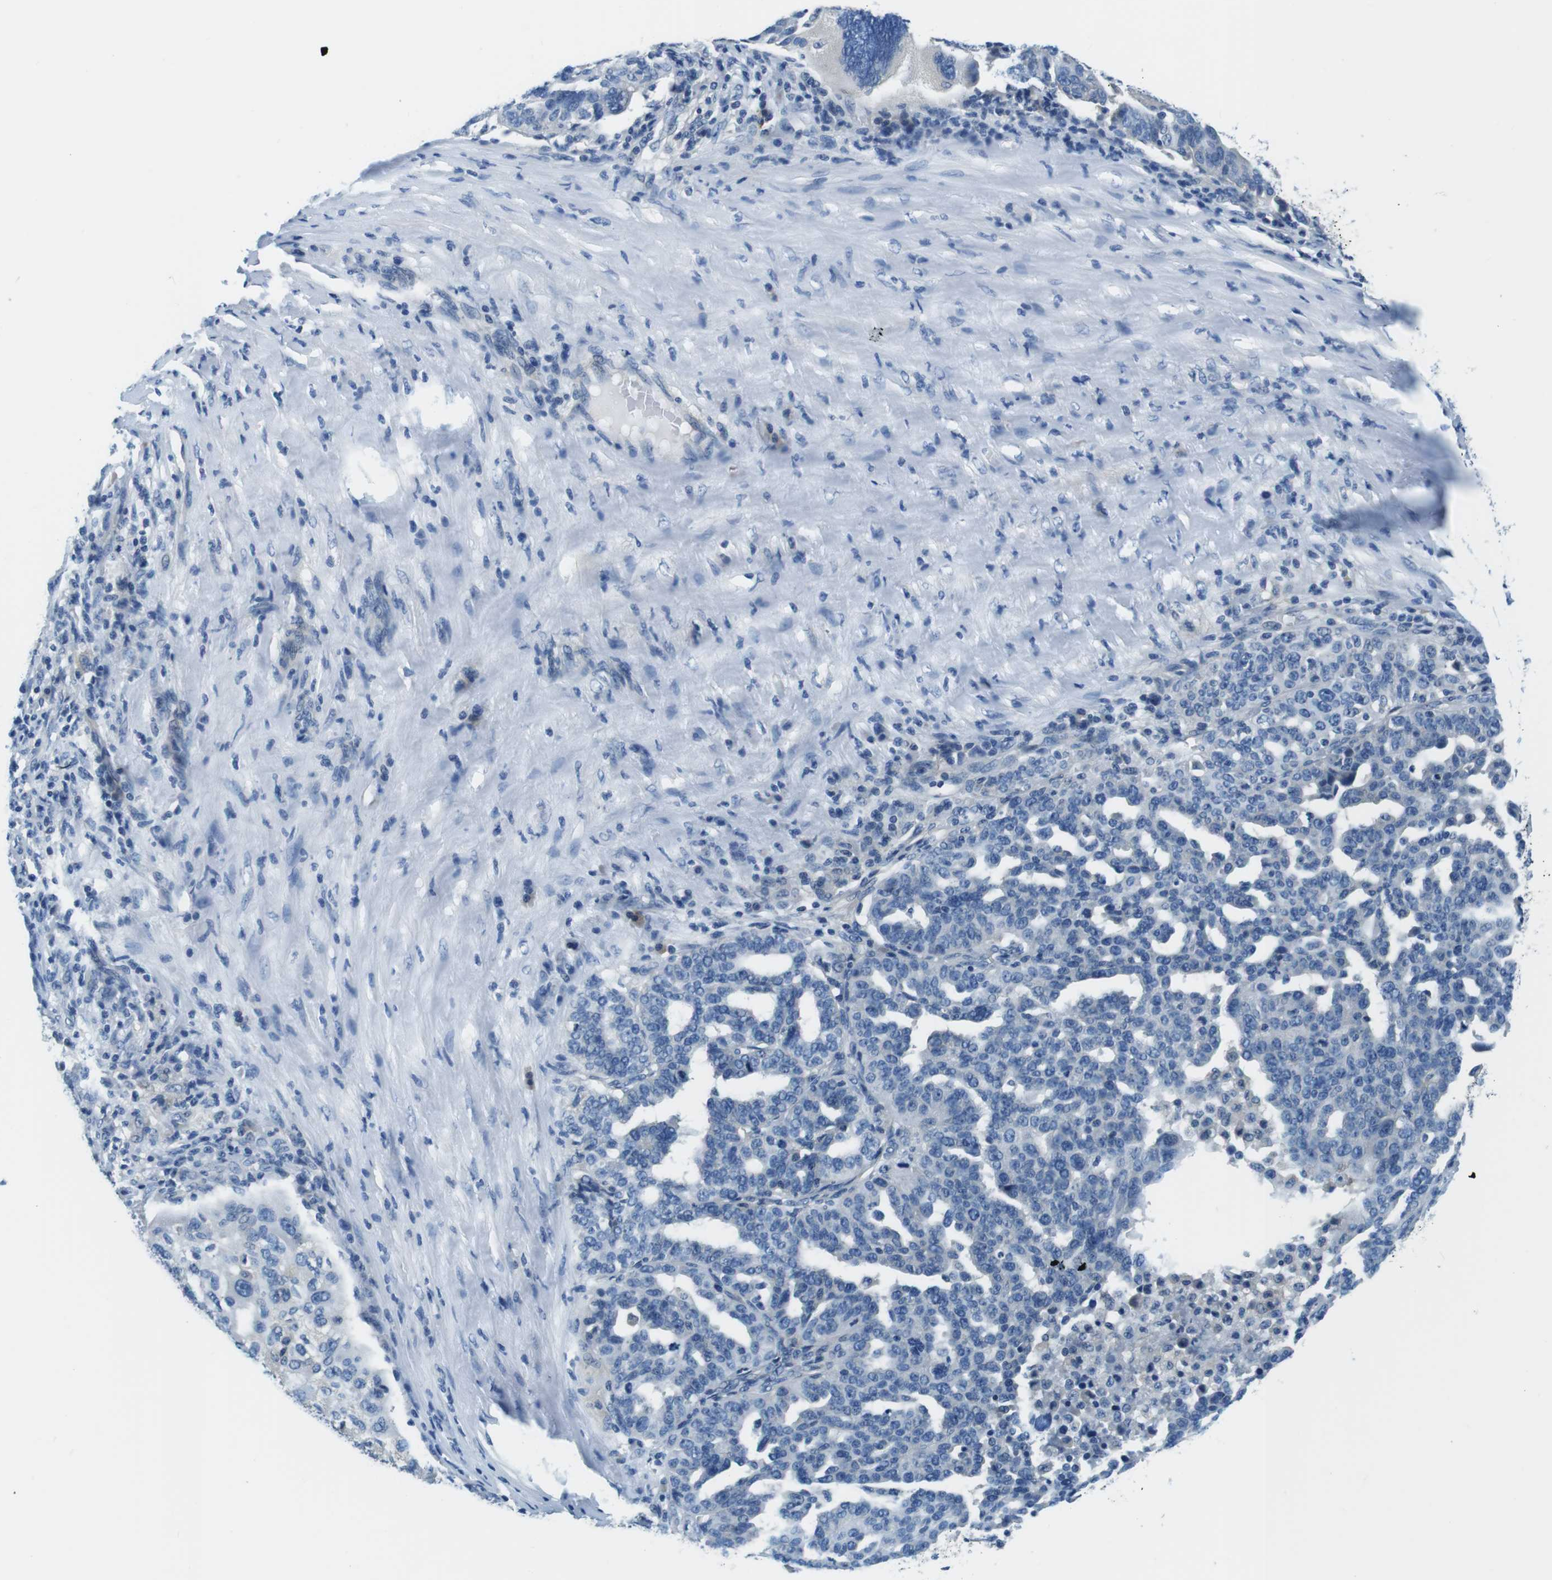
{"staining": {"intensity": "negative", "quantity": "none", "location": "none"}, "tissue": "ovarian cancer", "cell_type": "Tumor cells", "image_type": "cancer", "snomed": [{"axis": "morphology", "description": "Cystadenocarcinoma, serous, NOS"}, {"axis": "topography", "description": "Ovary"}], "caption": "DAB (3,3'-diaminobenzidine) immunohistochemical staining of serous cystadenocarcinoma (ovarian) displays no significant staining in tumor cells.", "gene": "DENND4C", "patient": {"sex": "female", "age": 59}}